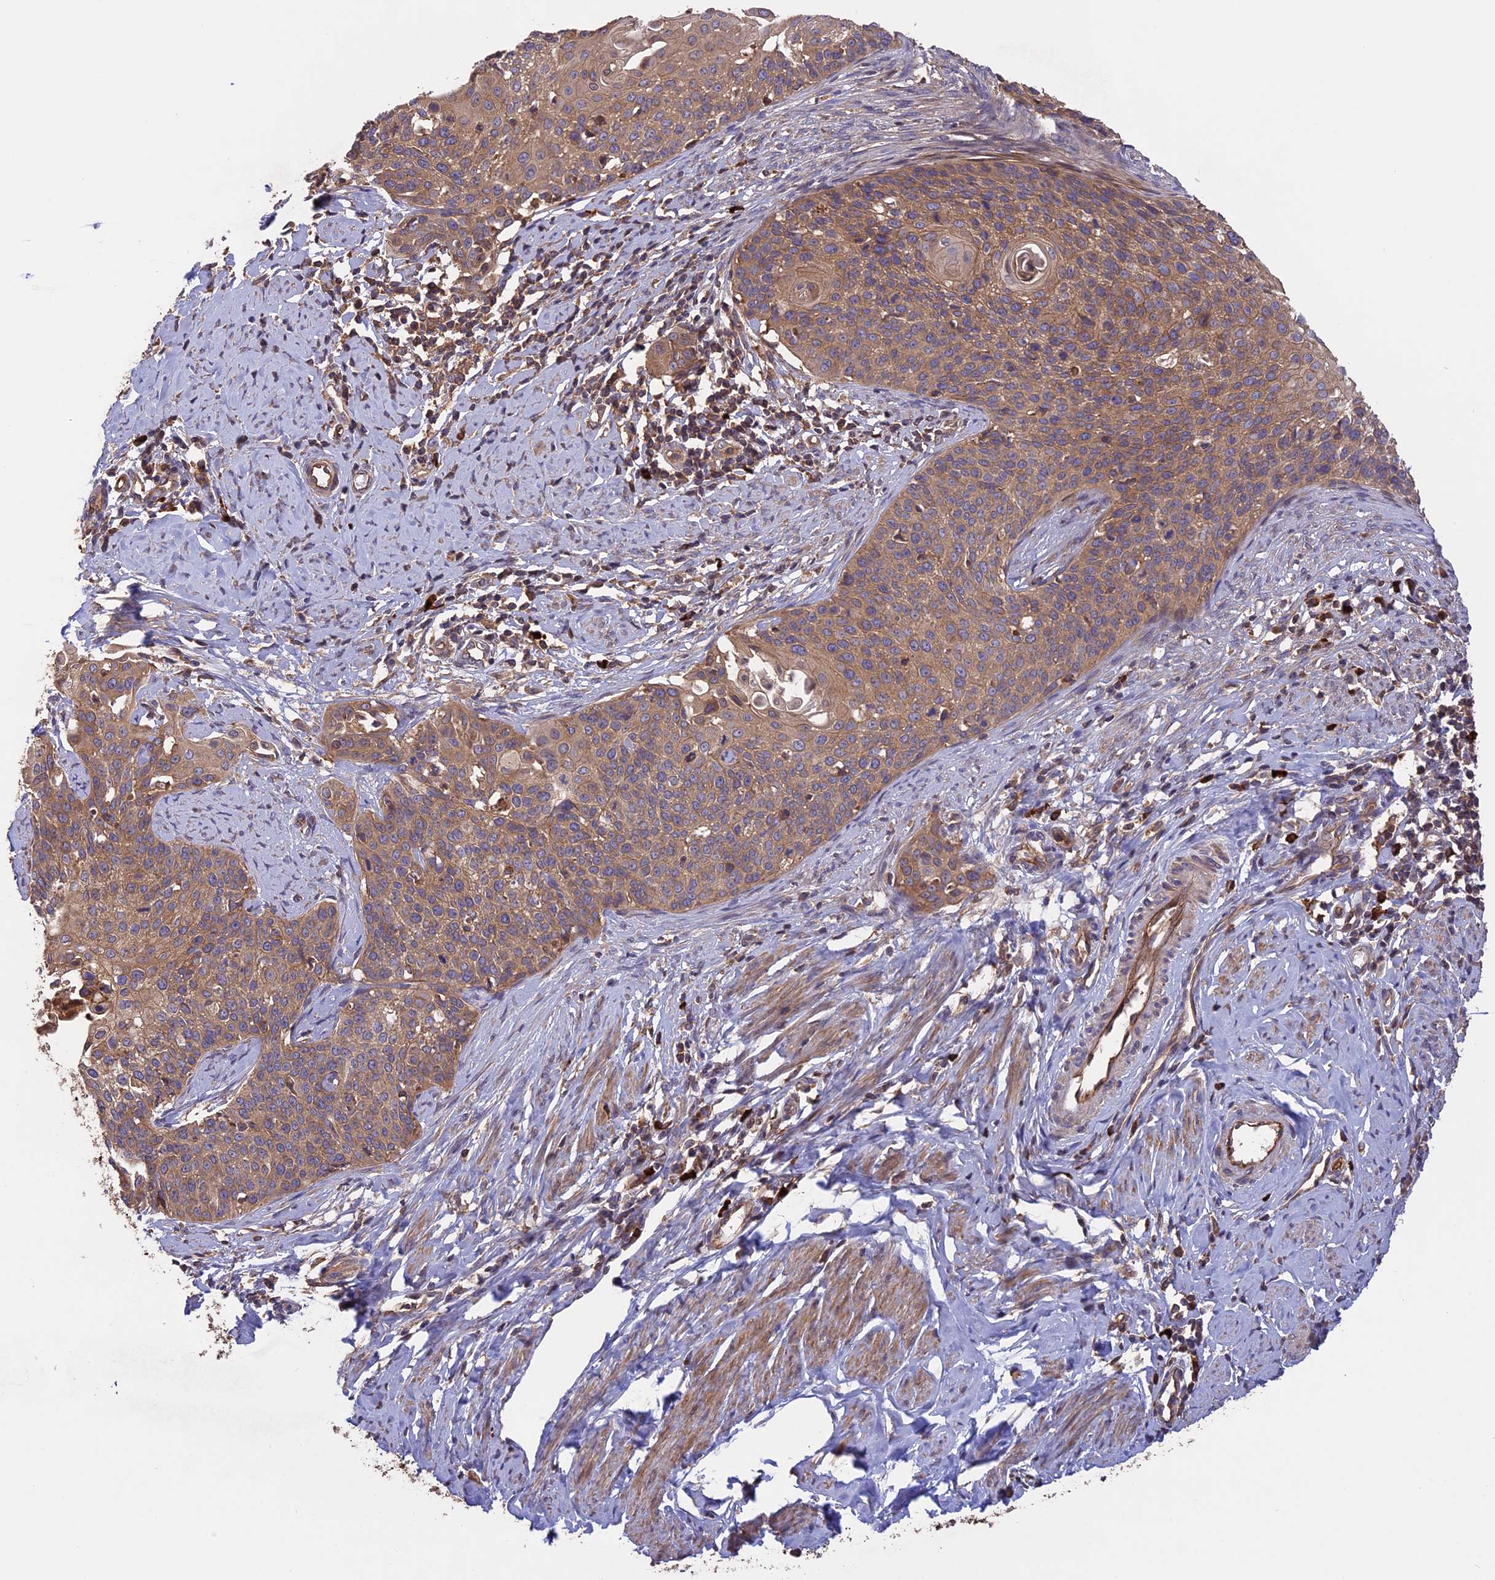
{"staining": {"intensity": "moderate", "quantity": ">75%", "location": "cytoplasmic/membranous"}, "tissue": "cervical cancer", "cell_type": "Tumor cells", "image_type": "cancer", "snomed": [{"axis": "morphology", "description": "Squamous cell carcinoma, NOS"}, {"axis": "topography", "description": "Cervix"}], "caption": "The image displays staining of cervical squamous cell carcinoma, revealing moderate cytoplasmic/membranous protein staining (brown color) within tumor cells.", "gene": "GAS8", "patient": {"sex": "female", "age": 44}}